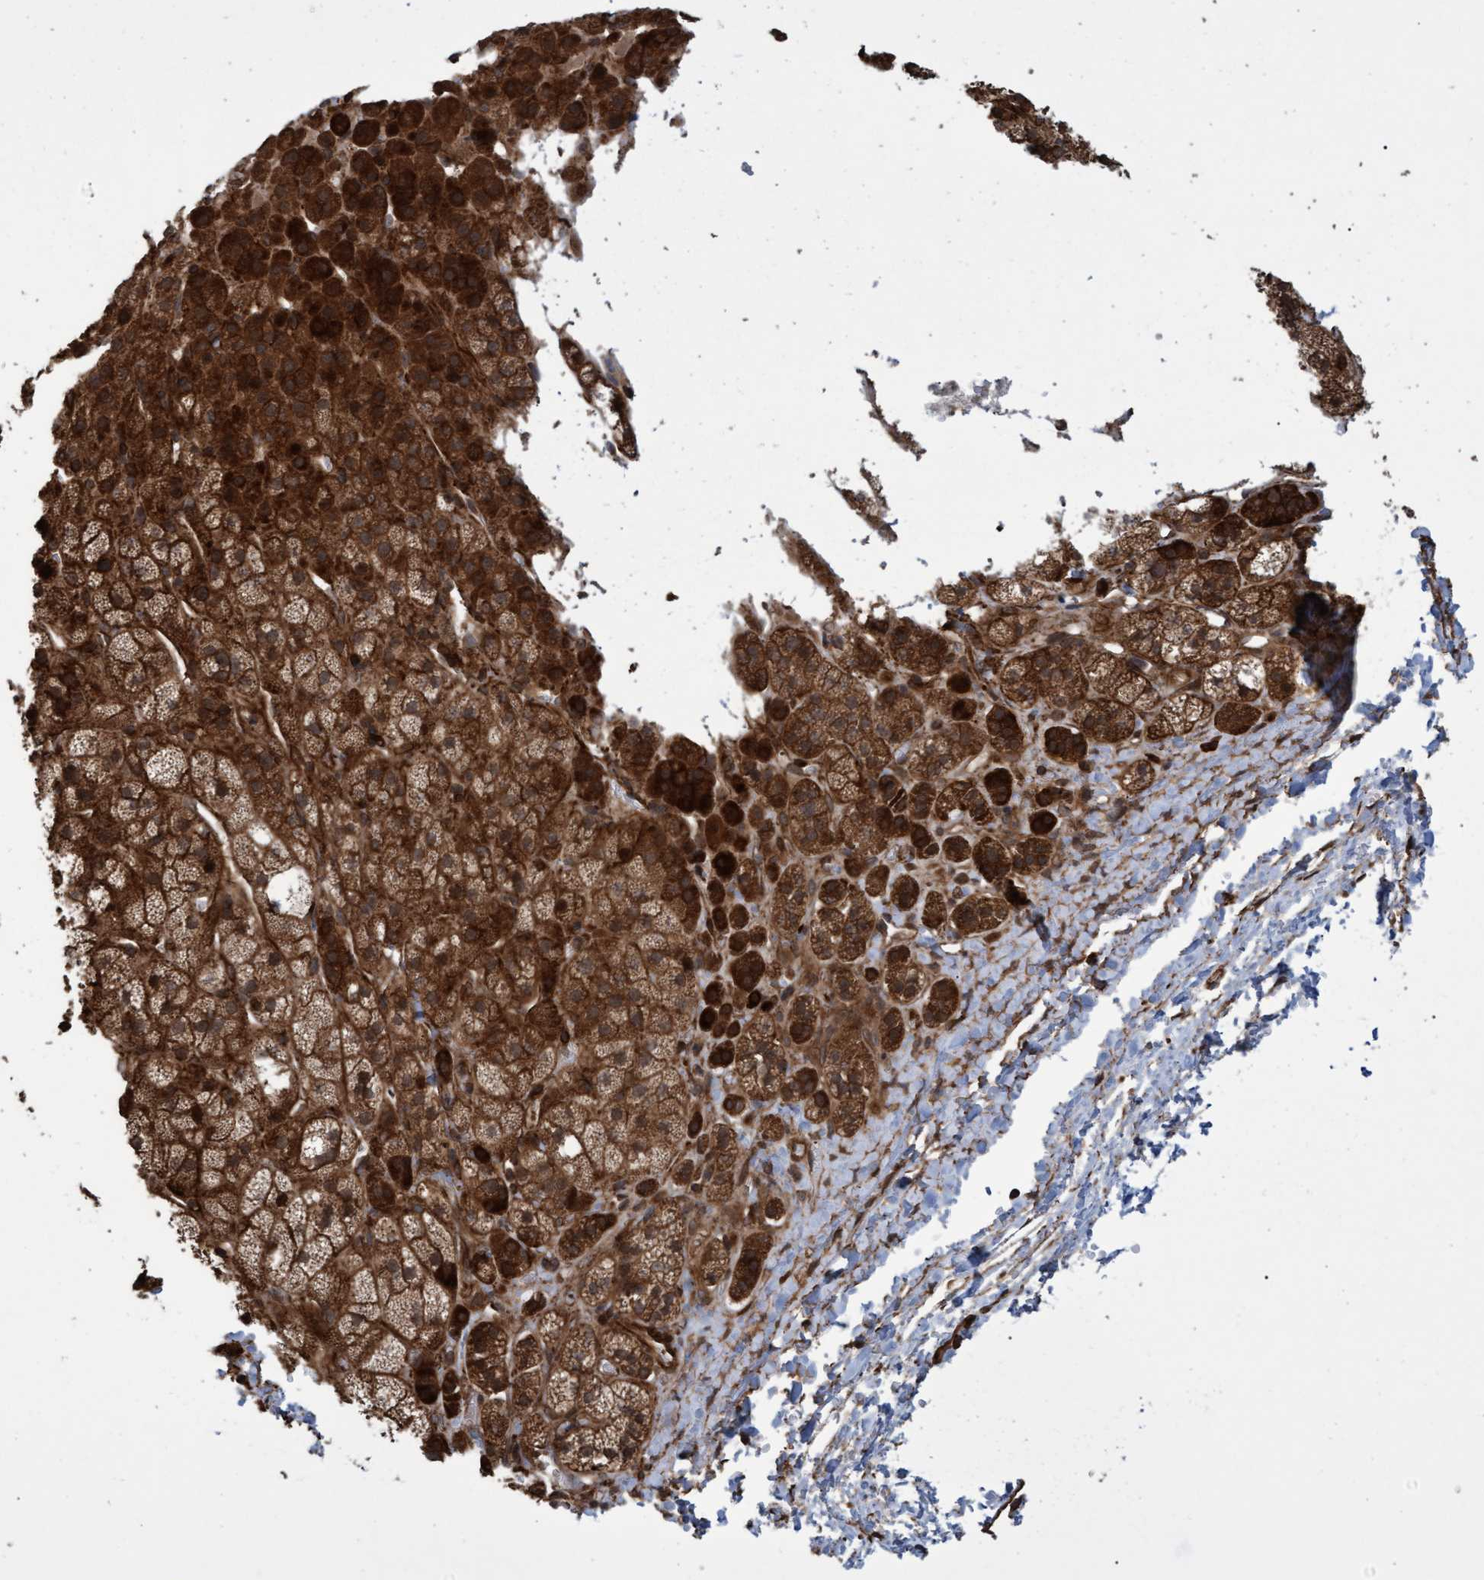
{"staining": {"intensity": "strong", "quantity": ">75%", "location": "cytoplasmic/membranous"}, "tissue": "adrenal gland", "cell_type": "Glandular cells", "image_type": "normal", "snomed": [{"axis": "morphology", "description": "Normal tissue, NOS"}, {"axis": "topography", "description": "Adrenal gland"}], "caption": "Protein analysis of normal adrenal gland demonstrates strong cytoplasmic/membranous expression in approximately >75% of glandular cells.", "gene": "TNFRSF10B", "patient": {"sex": "male", "age": 56}}